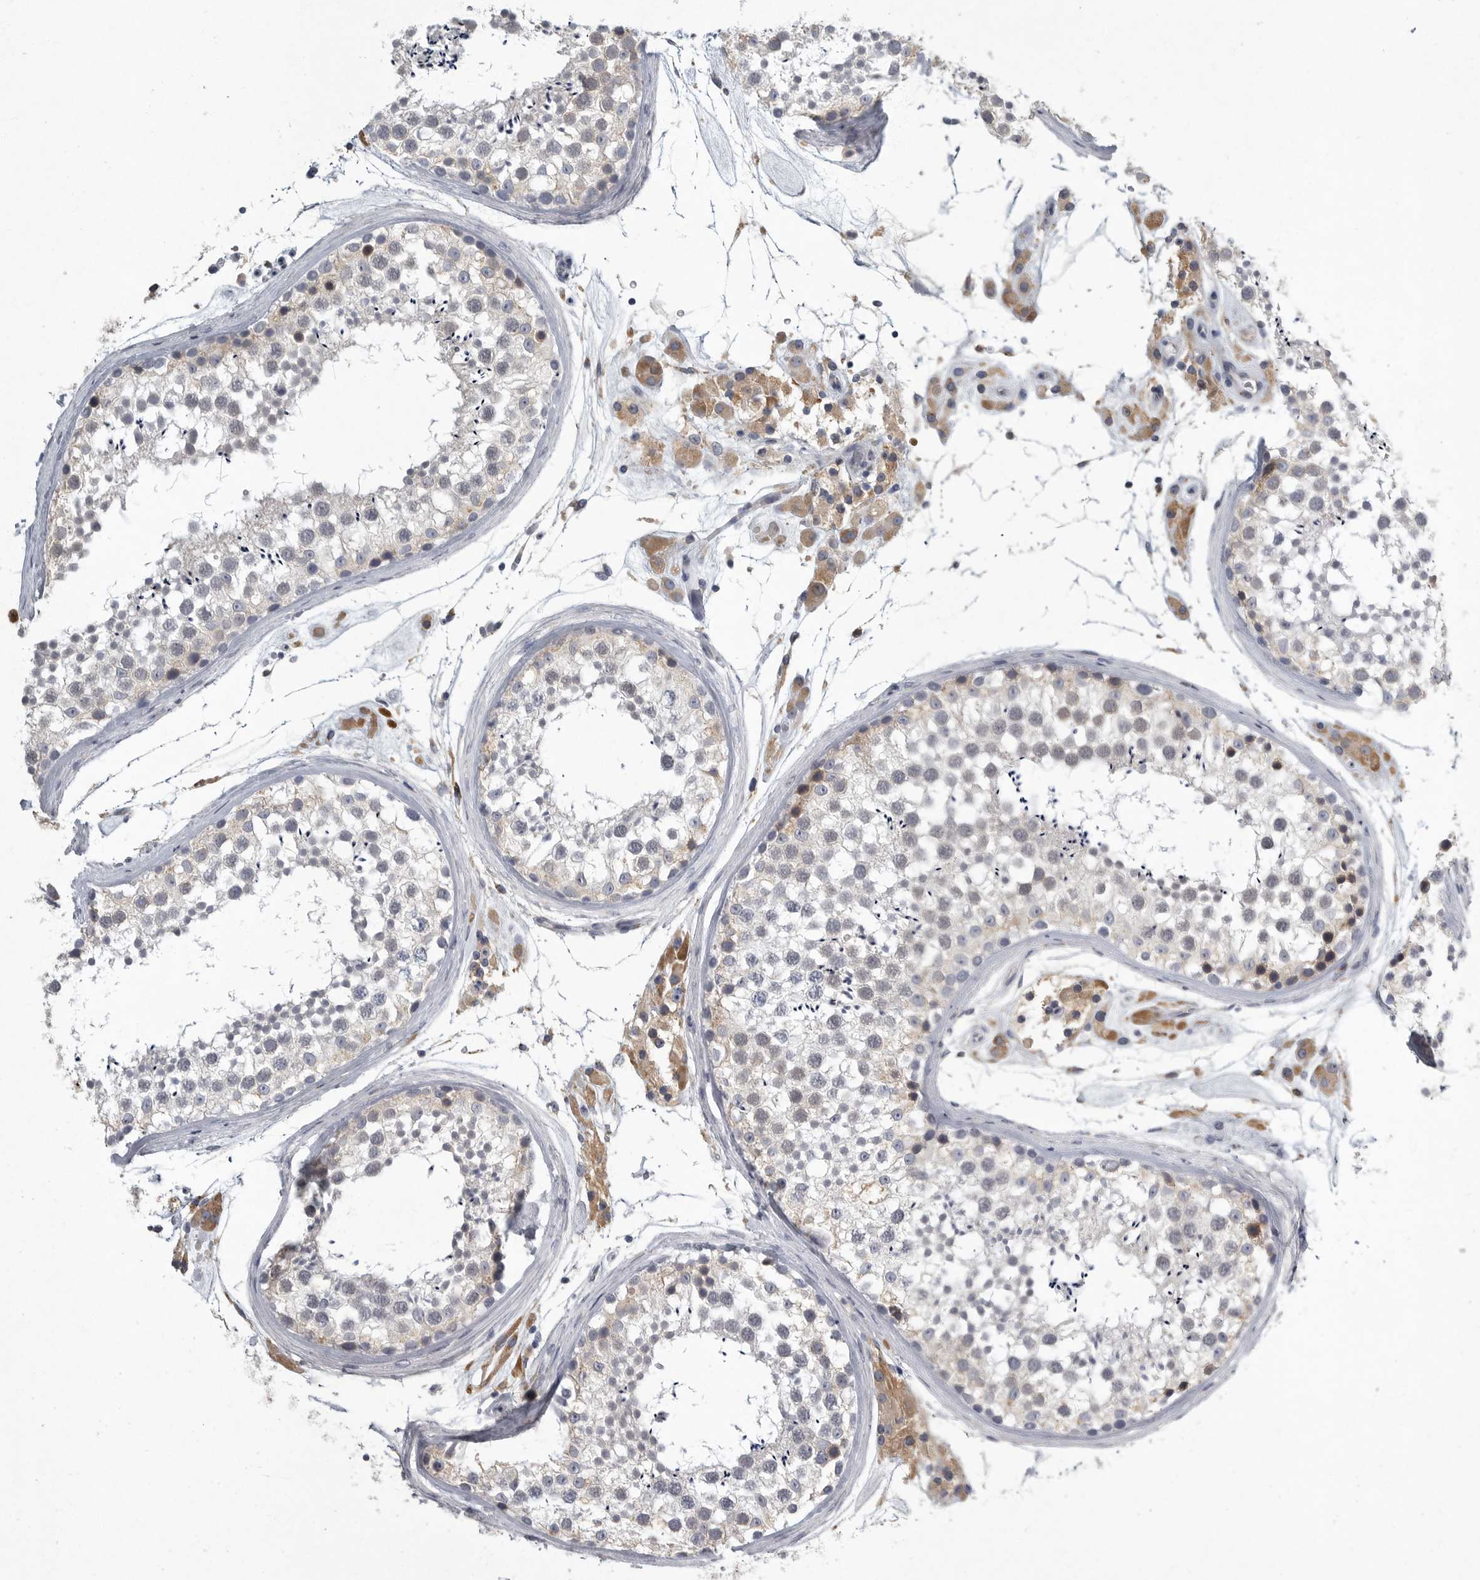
{"staining": {"intensity": "negative", "quantity": "none", "location": "none"}, "tissue": "testis", "cell_type": "Cells in seminiferous ducts", "image_type": "normal", "snomed": [{"axis": "morphology", "description": "Normal tissue, NOS"}, {"axis": "topography", "description": "Testis"}], "caption": "This is a histopathology image of immunohistochemistry staining of unremarkable testis, which shows no staining in cells in seminiferous ducts.", "gene": "MINPP1", "patient": {"sex": "male", "age": 46}}